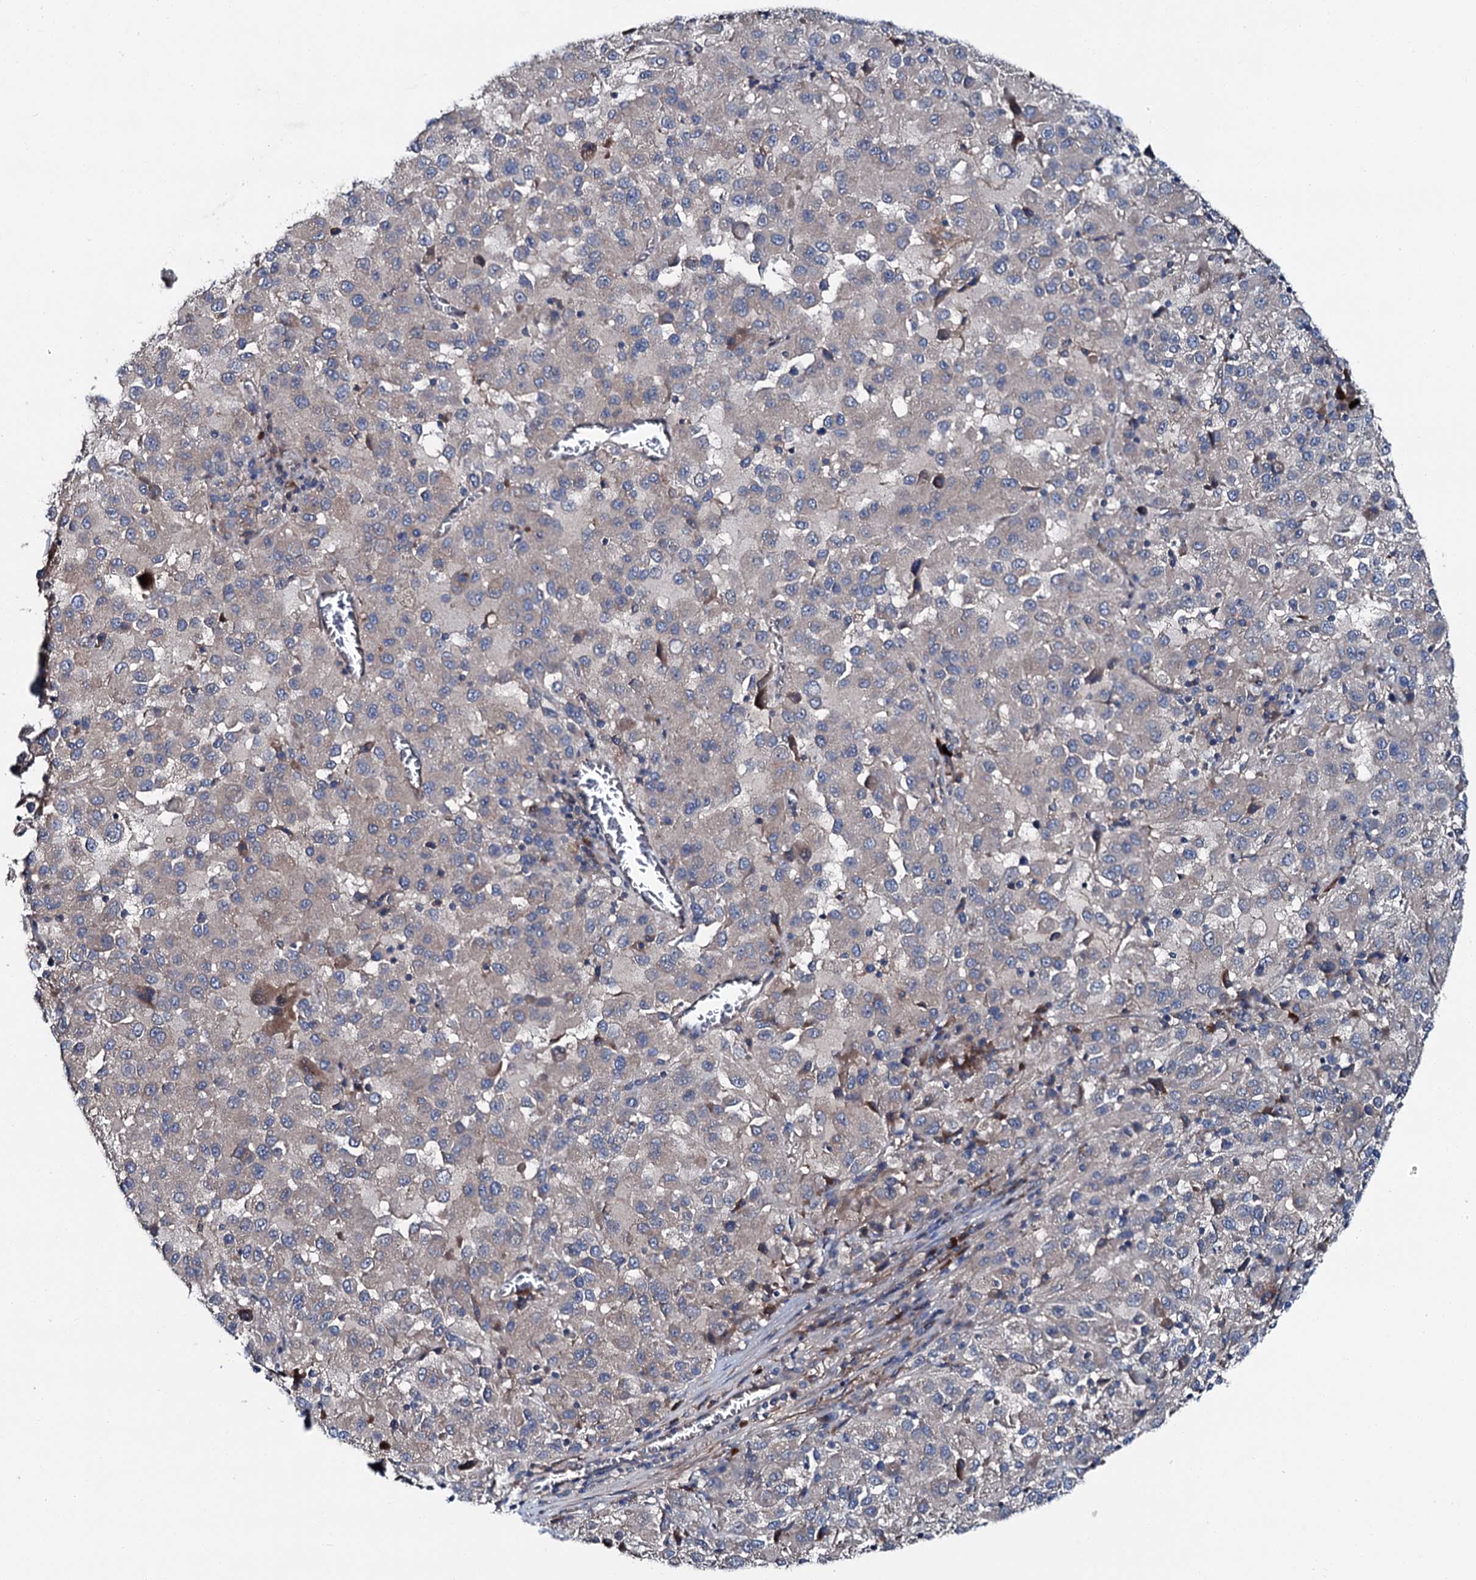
{"staining": {"intensity": "negative", "quantity": "none", "location": "none"}, "tissue": "melanoma", "cell_type": "Tumor cells", "image_type": "cancer", "snomed": [{"axis": "morphology", "description": "Malignant melanoma, Metastatic site"}, {"axis": "topography", "description": "Lung"}], "caption": "IHC micrograph of human melanoma stained for a protein (brown), which displays no staining in tumor cells.", "gene": "SLC22A25", "patient": {"sex": "male", "age": 64}}